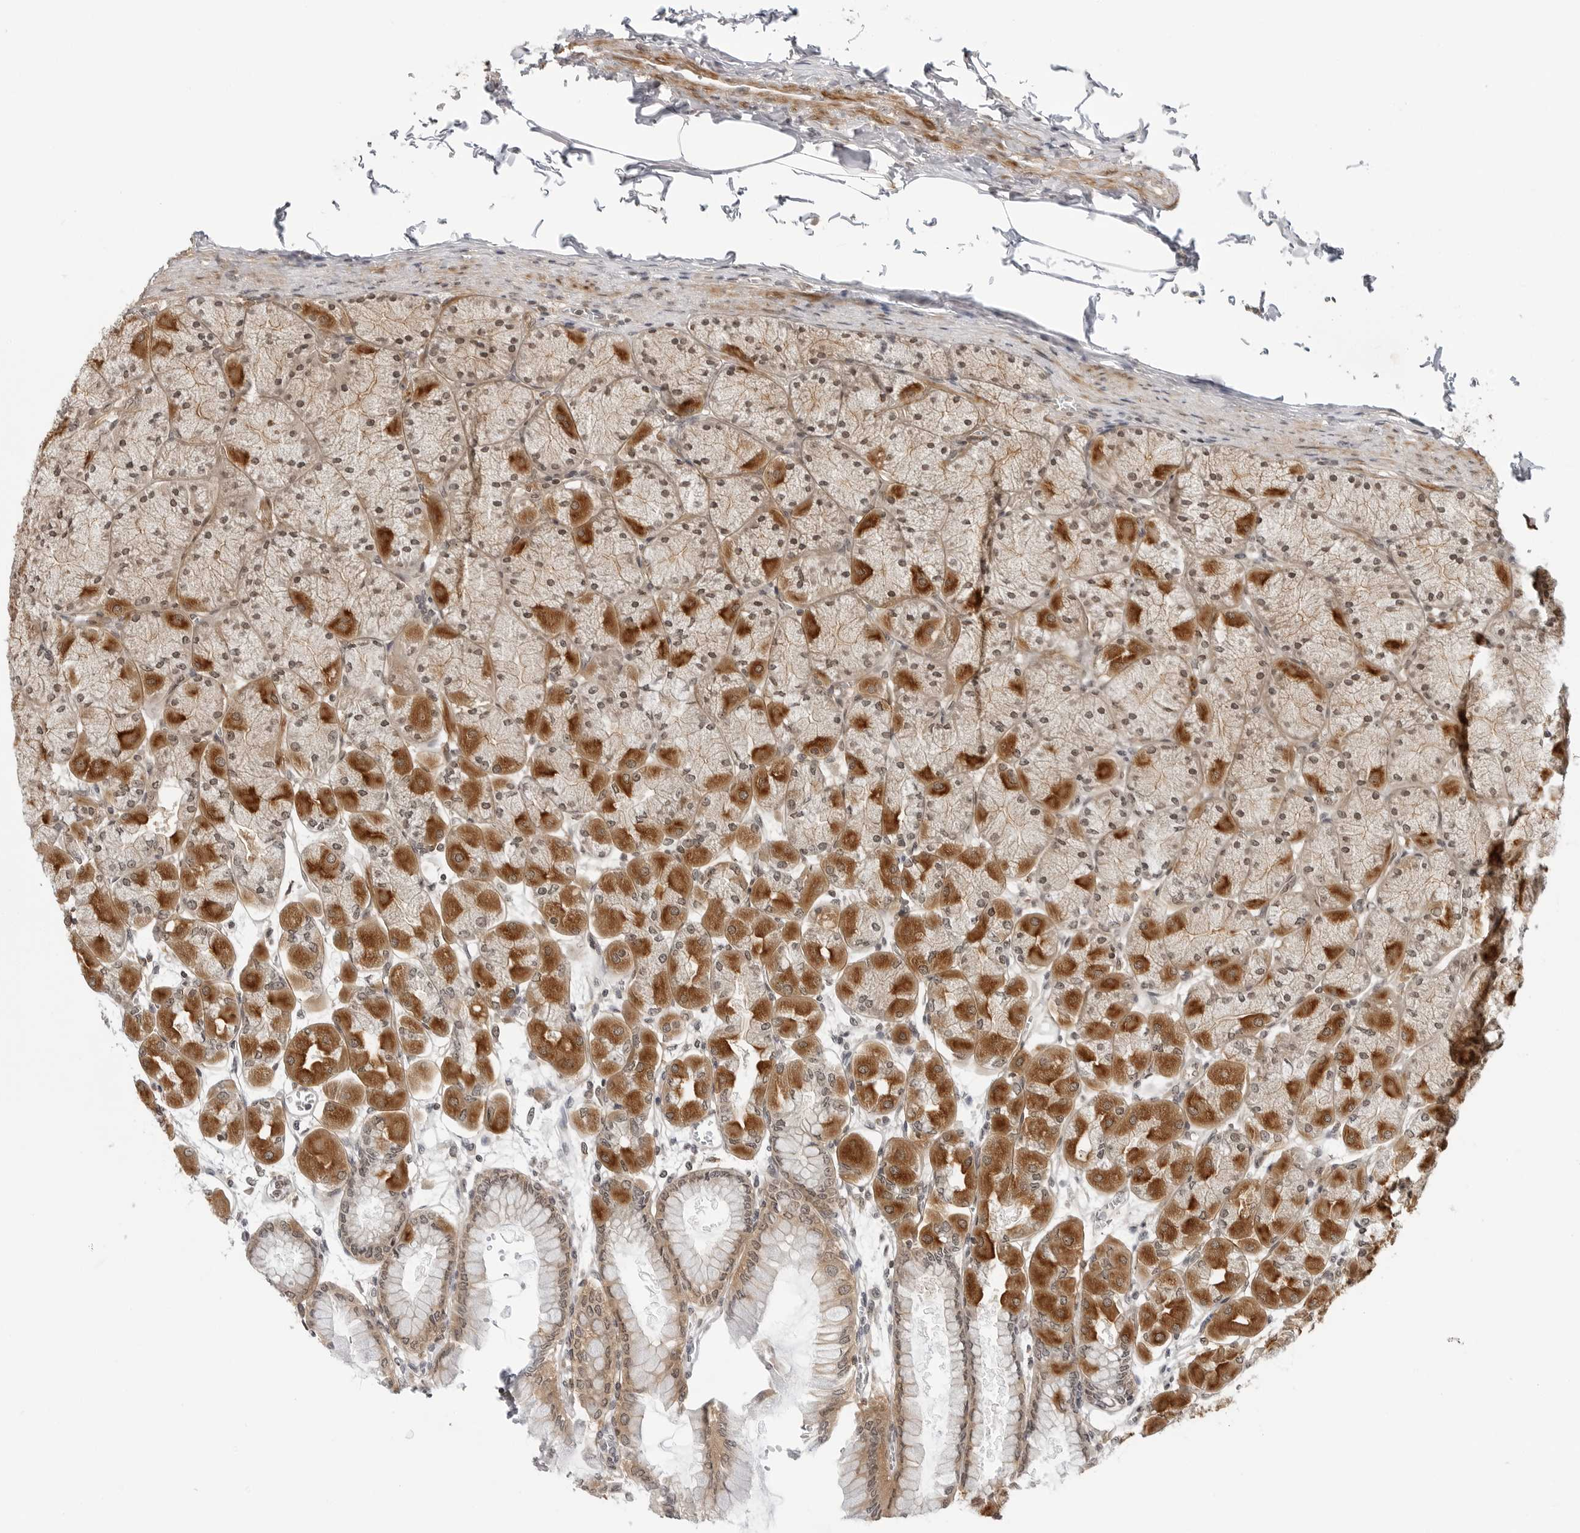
{"staining": {"intensity": "strong", "quantity": "25%-75%", "location": "cytoplasmic/membranous,nuclear"}, "tissue": "stomach", "cell_type": "Glandular cells", "image_type": "normal", "snomed": [{"axis": "morphology", "description": "Normal tissue, NOS"}, {"axis": "topography", "description": "Stomach, upper"}], "caption": "Strong cytoplasmic/membranous,nuclear protein positivity is seen in about 25%-75% of glandular cells in stomach. The staining was performed using DAB to visualize the protein expression in brown, while the nuclei were stained in blue with hematoxylin (Magnification: 20x).", "gene": "MAP2K5", "patient": {"sex": "female", "age": 56}}